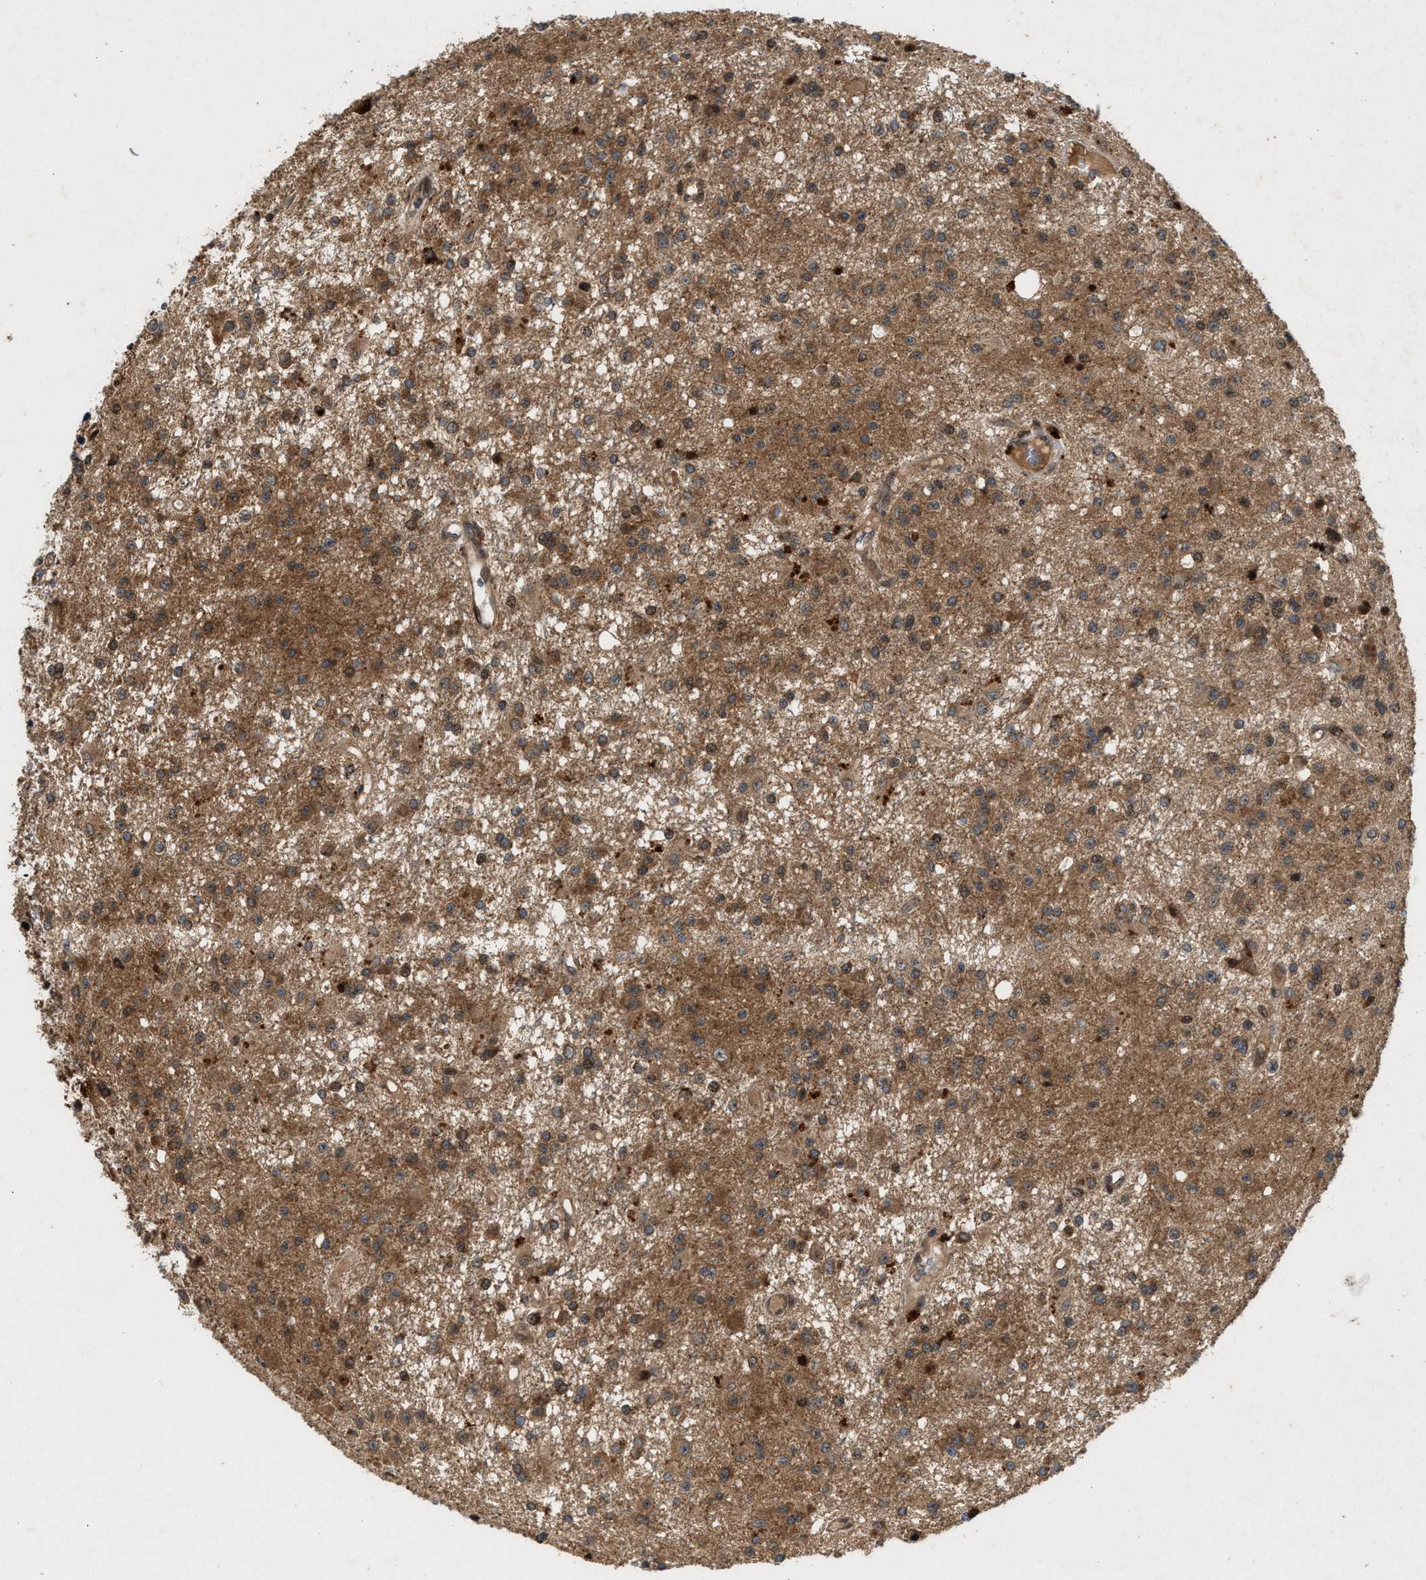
{"staining": {"intensity": "moderate", "quantity": ">75%", "location": "cytoplasmic/membranous"}, "tissue": "glioma", "cell_type": "Tumor cells", "image_type": "cancer", "snomed": [{"axis": "morphology", "description": "Glioma, malignant, Low grade"}, {"axis": "topography", "description": "Brain"}], "caption": "Protein expression analysis of human glioma reveals moderate cytoplasmic/membranous staining in about >75% of tumor cells.", "gene": "CFLAR", "patient": {"sex": "male", "age": 58}}